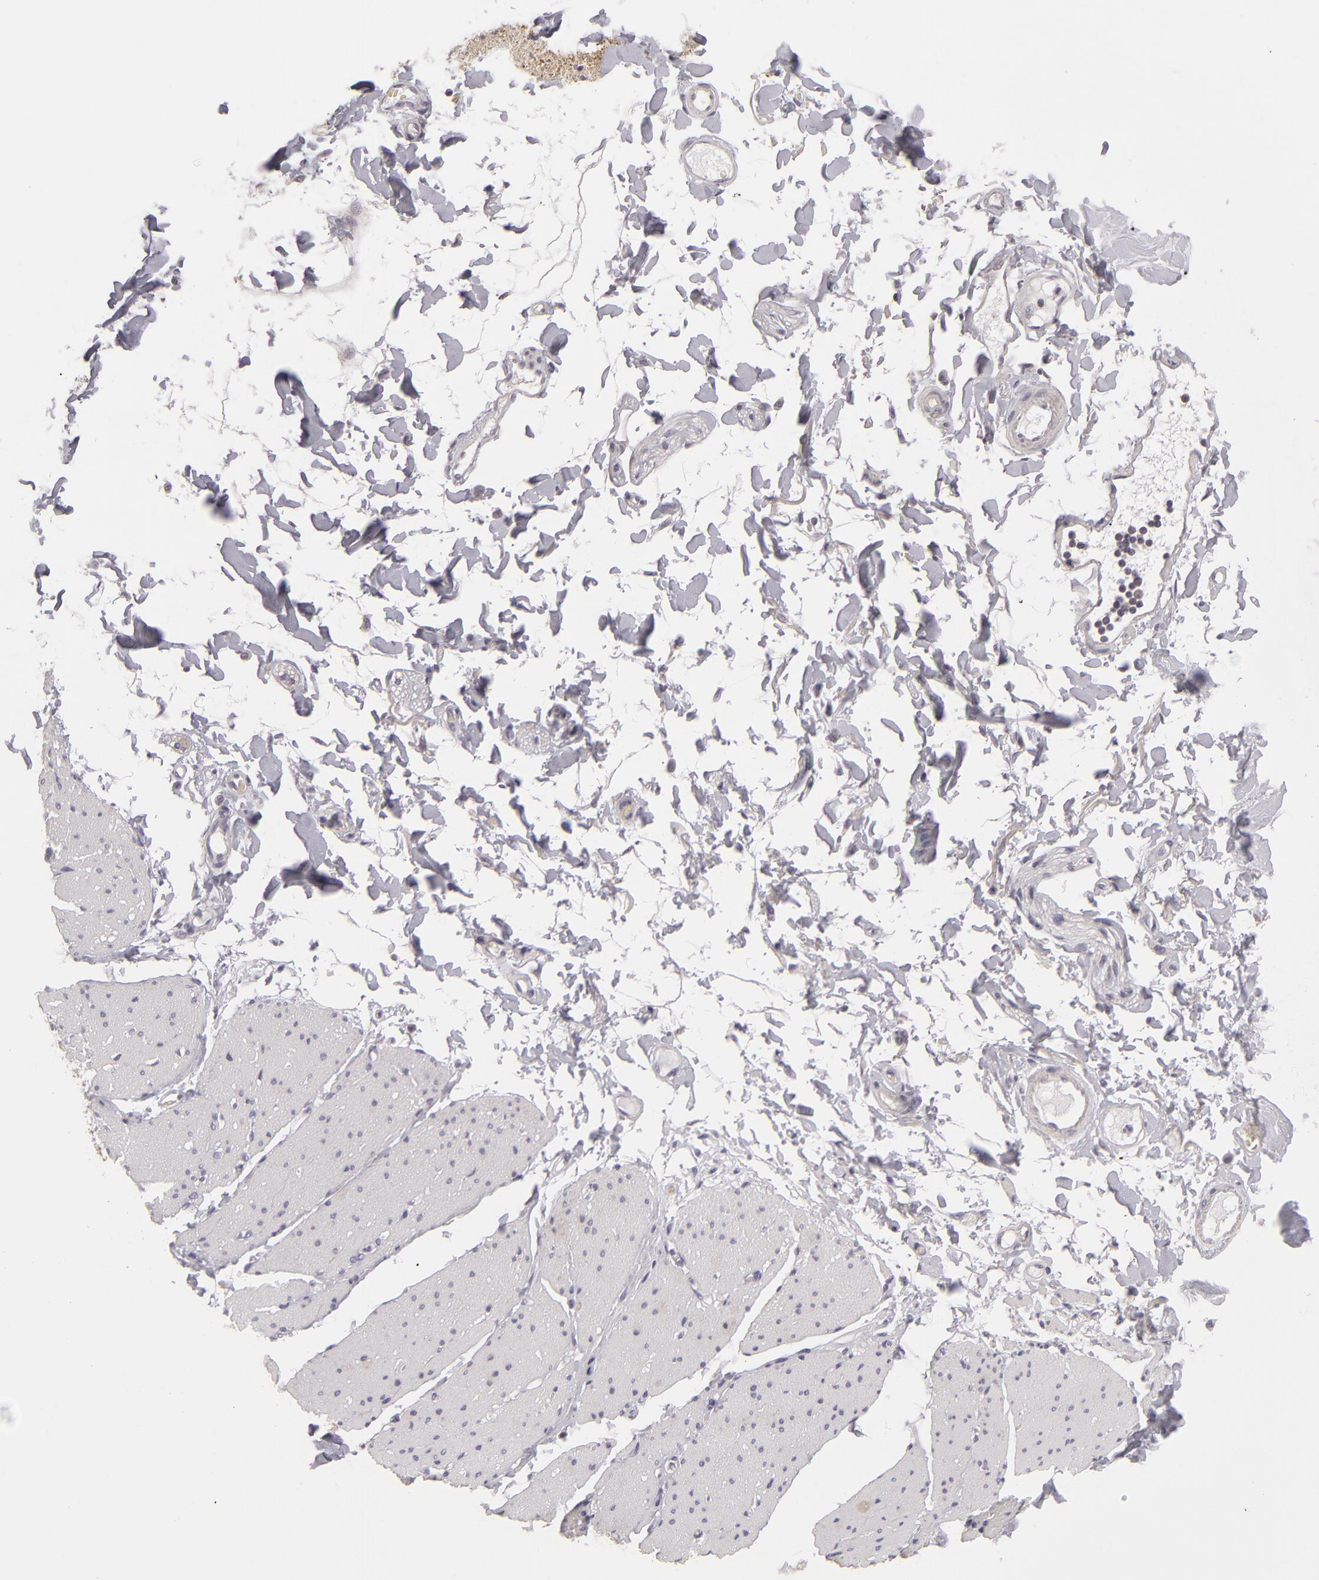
{"staining": {"intensity": "negative", "quantity": "none", "location": "none"}, "tissue": "adipose tissue", "cell_type": "Adipocytes", "image_type": "normal", "snomed": [{"axis": "morphology", "description": "Normal tissue, NOS"}, {"axis": "topography", "description": "Duodenum"}], "caption": "IHC photomicrograph of benign adipose tissue: human adipose tissue stained with DAB demonstrates no significant protein positivity in adipocytes.", "gene": "ATP2B3", "patient": {"sex": "male", "age": 63}}